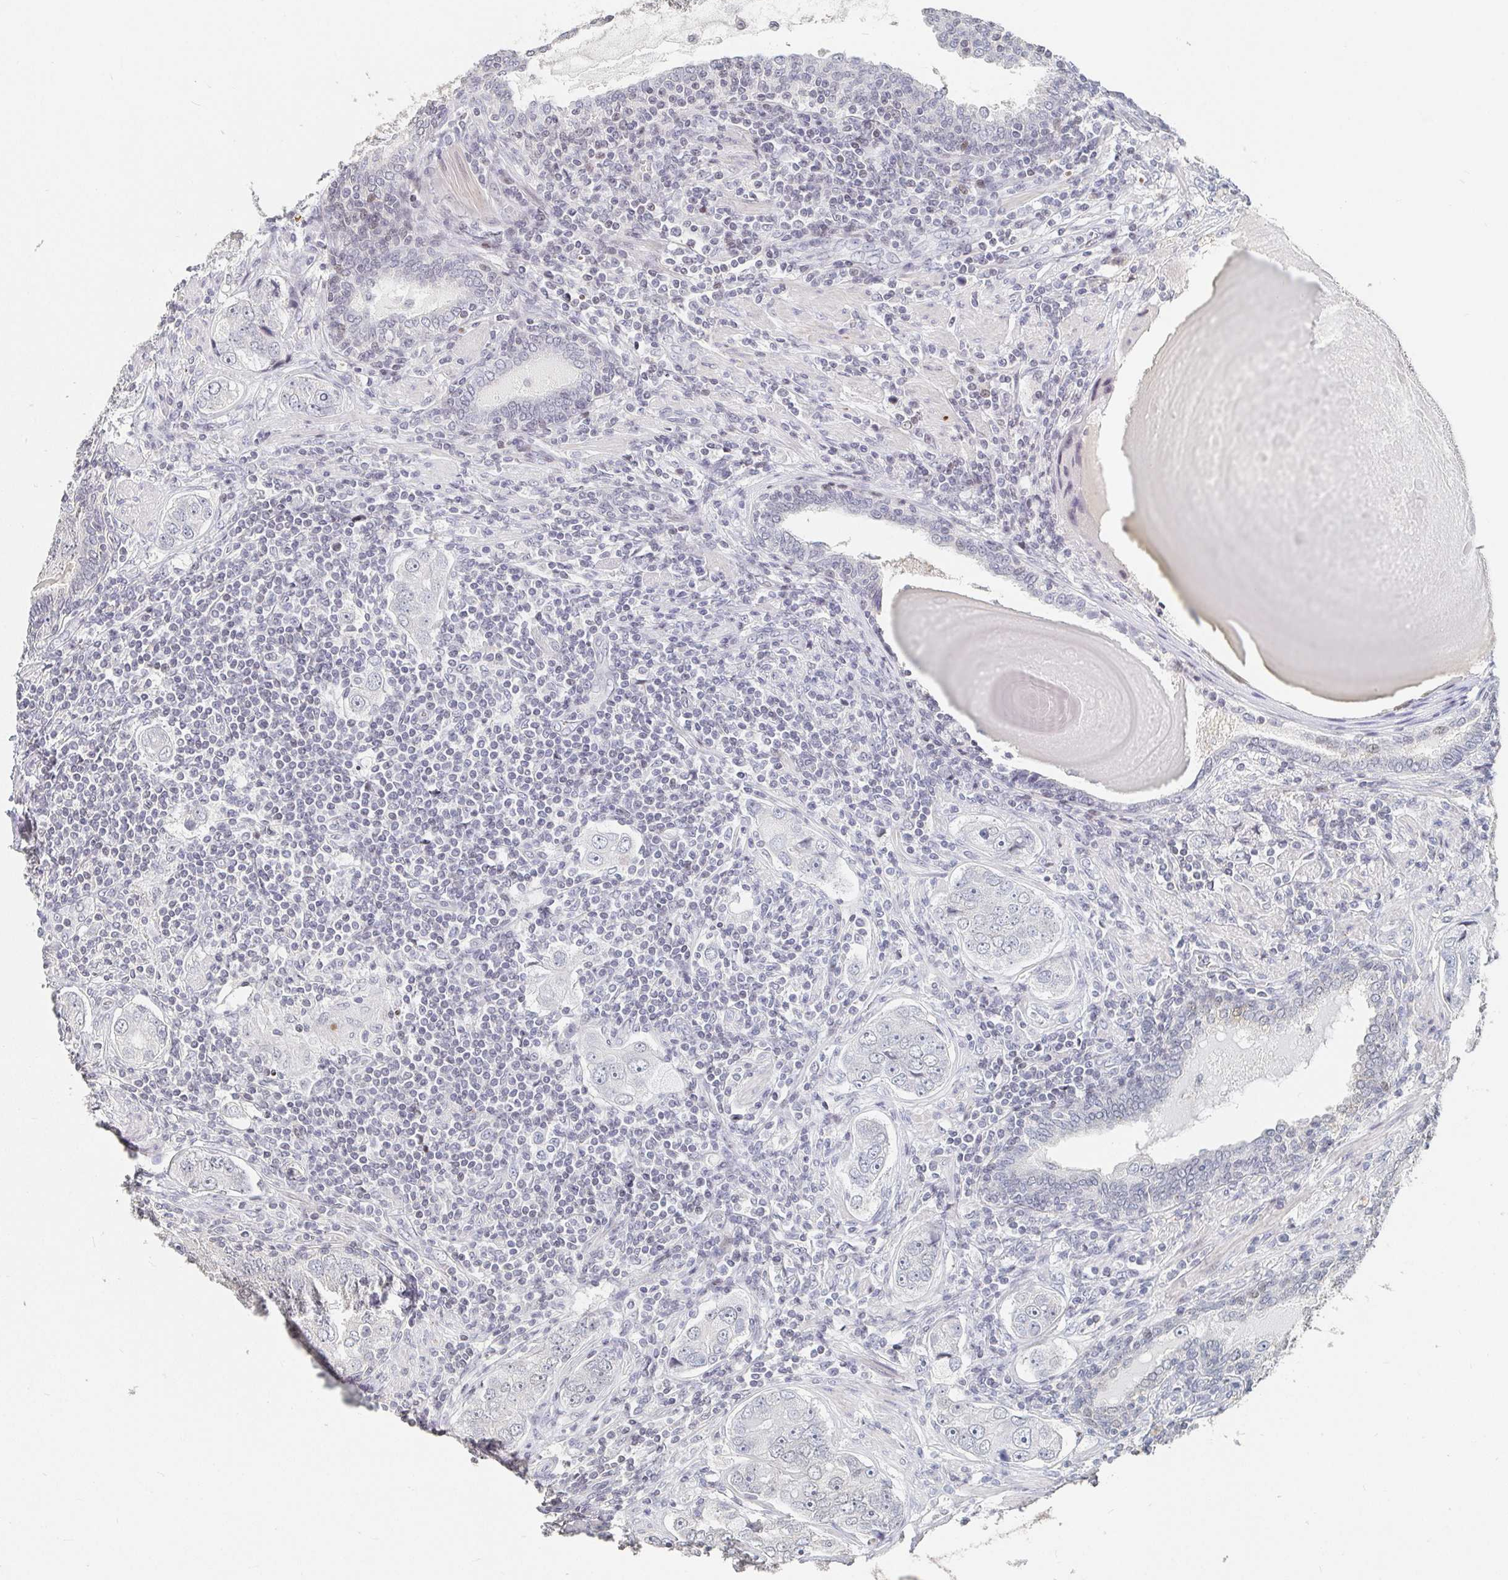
{"staining": {"intensity": "negative", "quantity": "none", "location": "none"}, "tissue": "prostate cancer", "cell_type": "Tumor cells", "image_type": "cancer", "snomed": [{"axis": "morphology", "description": "Adenocarcinoma, High grade"}, {"axis": "topography", "description": "Prostate"}], "caption": "Protein analysis of prostate high-grade adenocarcinoma demonstrates no significant positivity in tumor cells.", "gene": "NME9", "patient": {"sex": "male", "age": 60}}